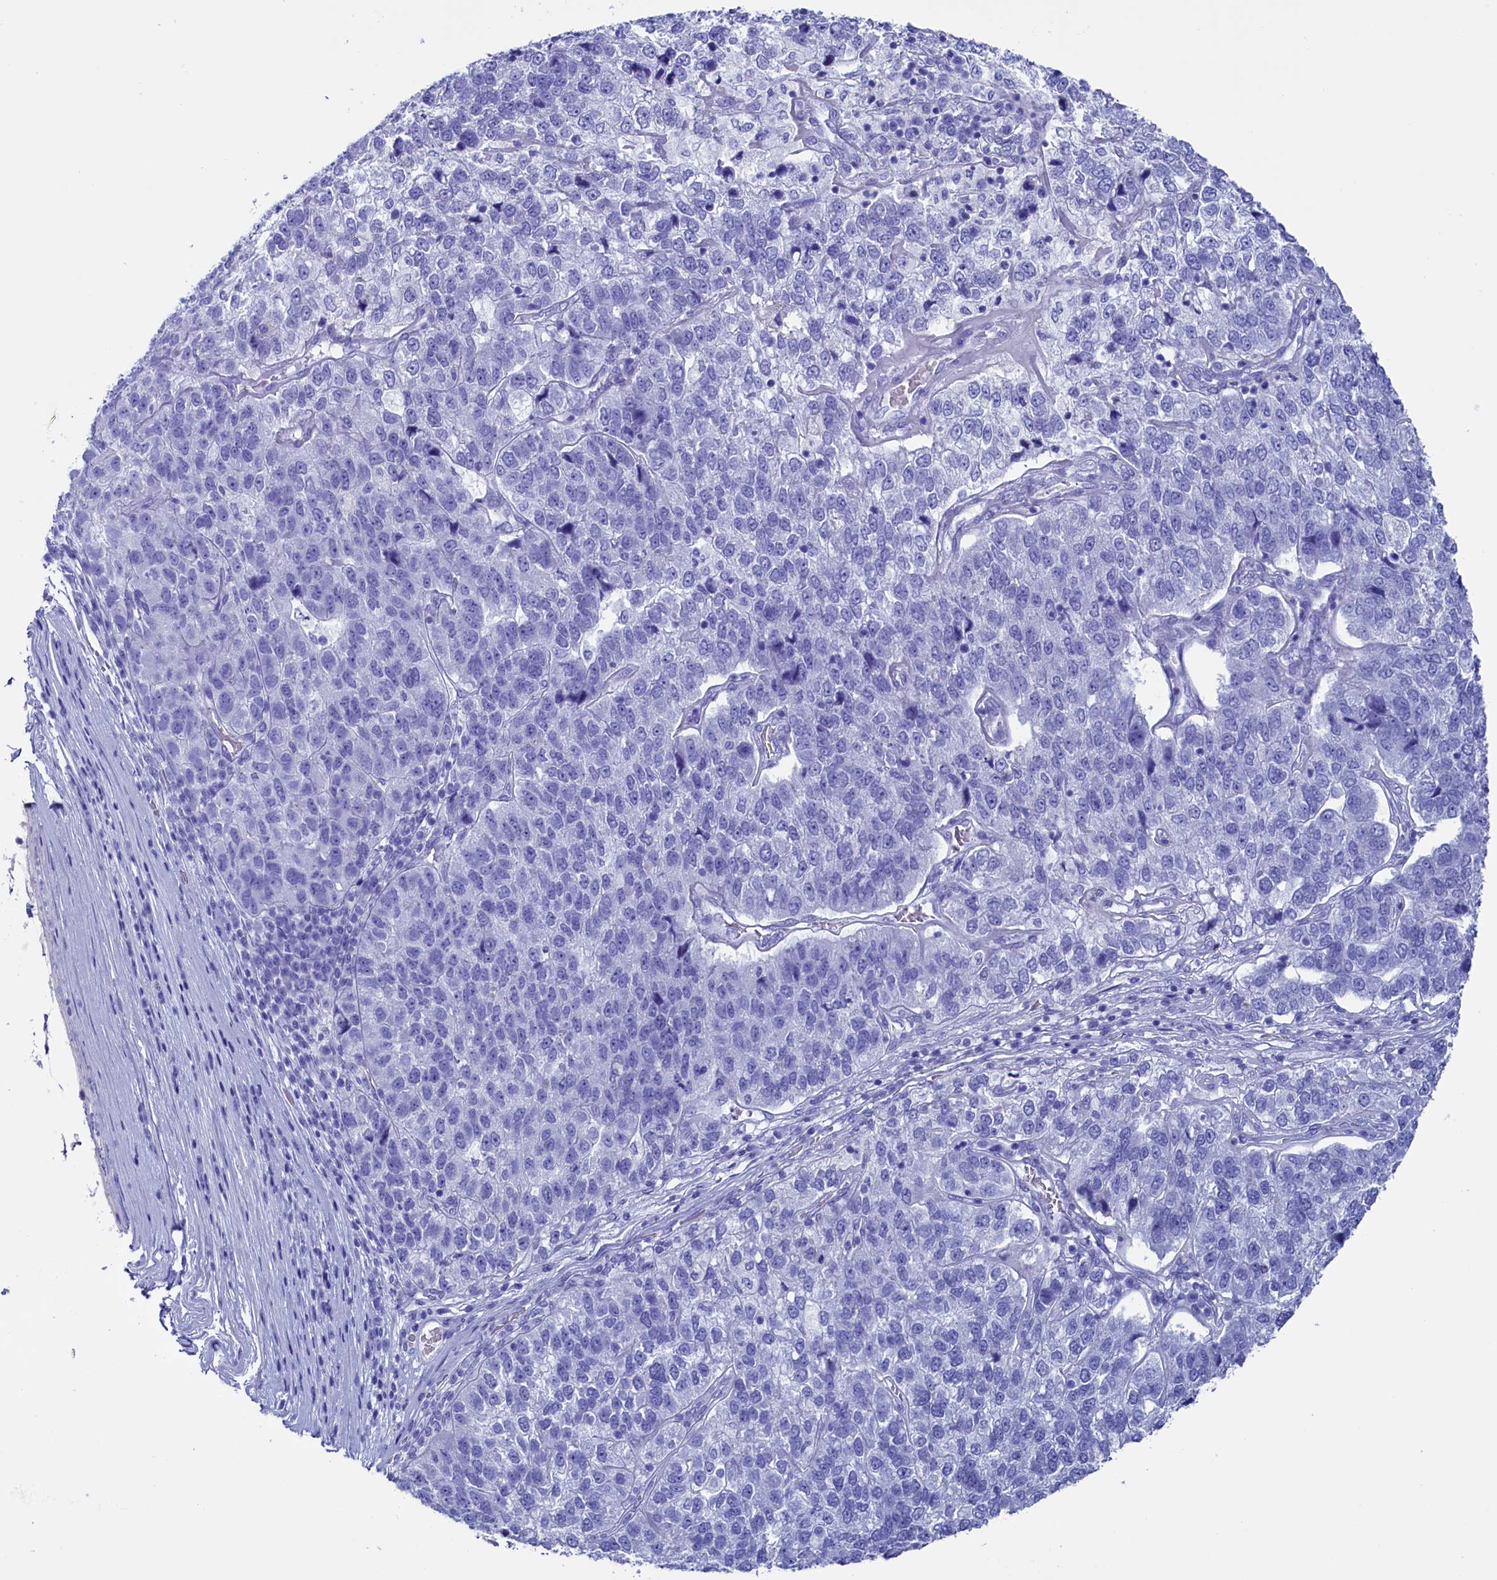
{"staining": {"intensity": "negative", "quantity": "none", "location": "none"}, "tissue": "pancreatic cancer", "cell_type": "Tumor cells", "image_type": "cancer", "snomed": [{"axis": "morphology", "description": "Adenocarcinoma, NOS"}, {"axis": "topography", "description": "Pancreas"}], "caption": "Photomicrograph shows no significant protein positivity in tumor cells of pancreatic cancer.", "gene": "ANKRD29", "patient": {"sex": "female", "age": 61}}